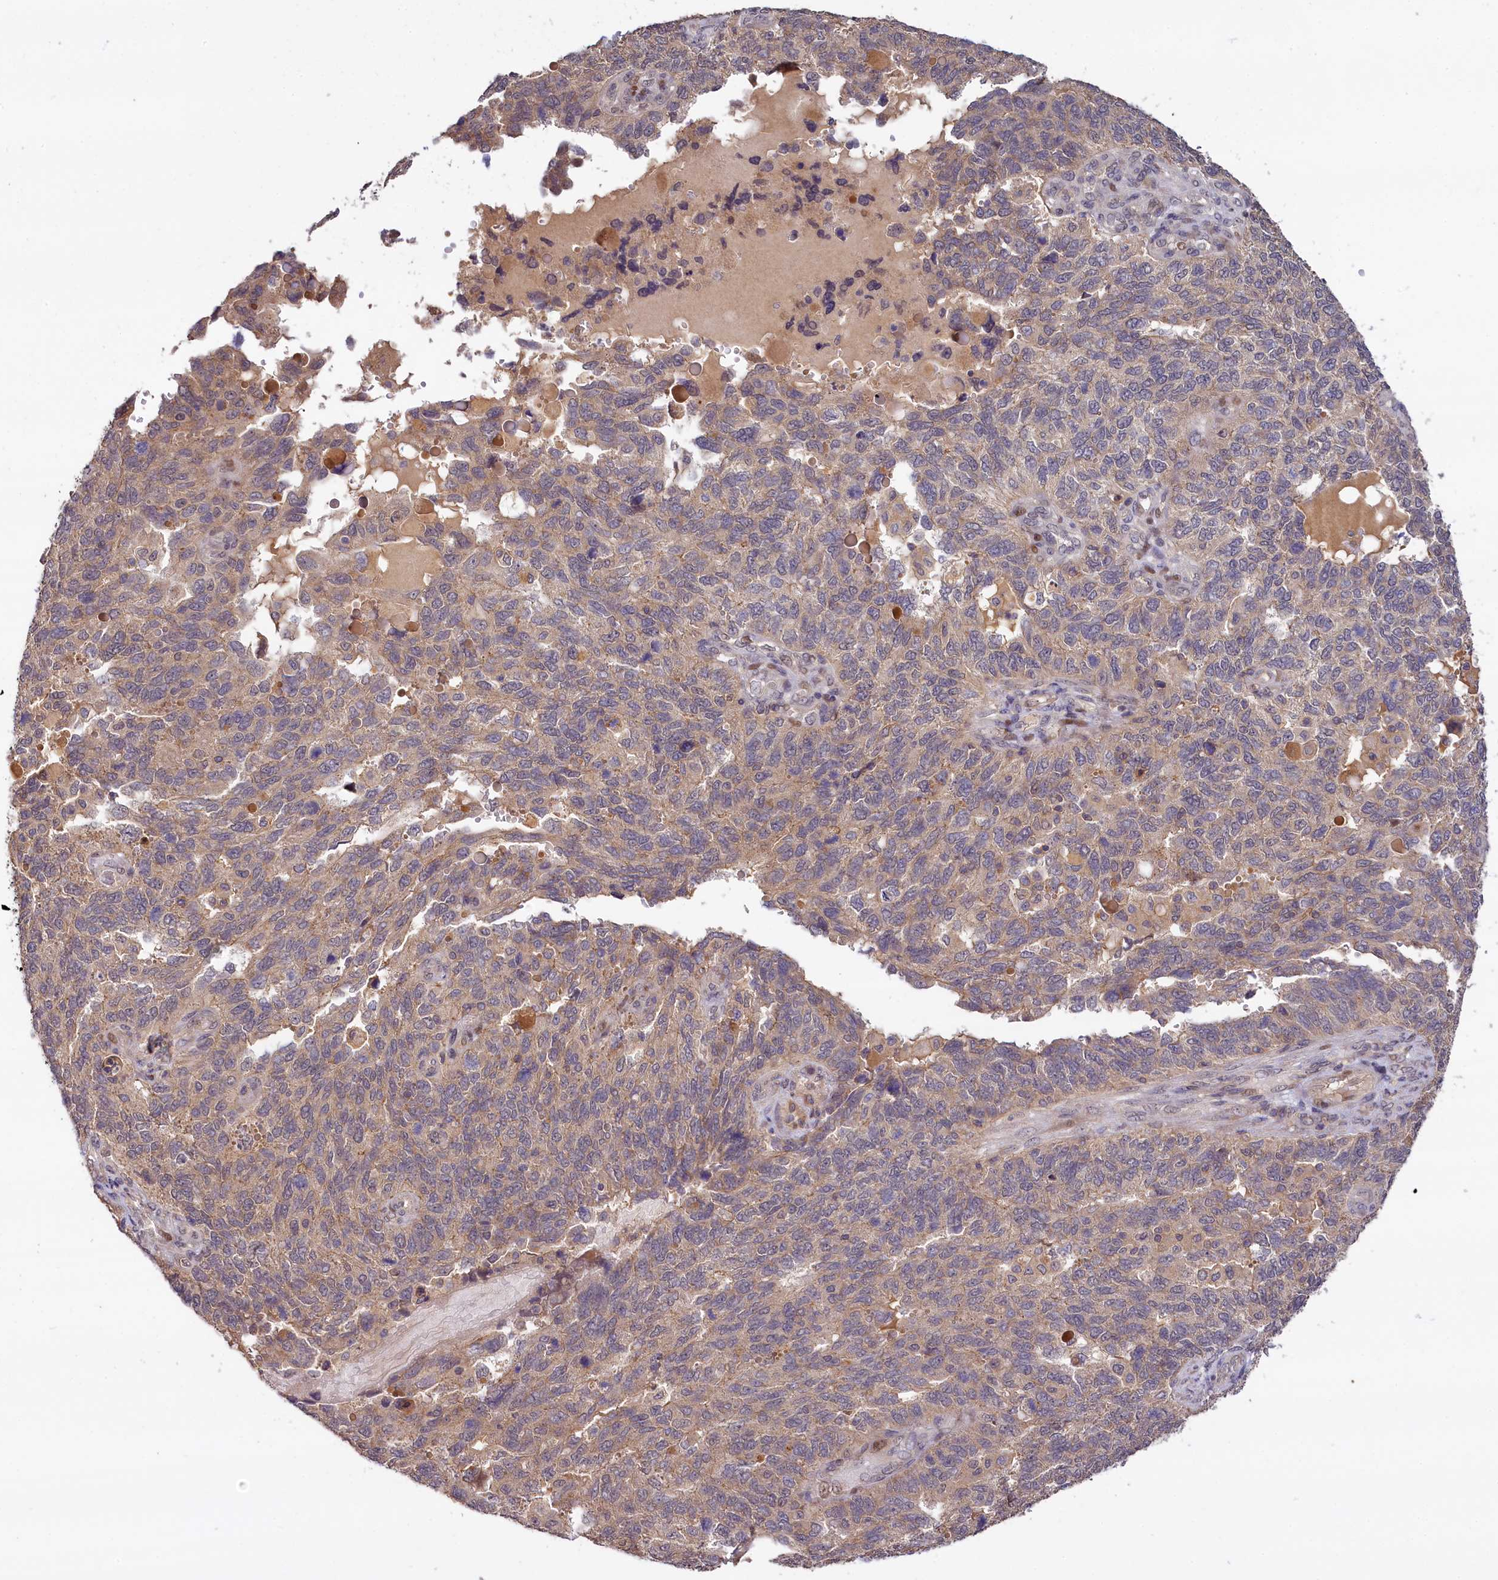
{"staining": {"intensity": "weak", "quantity": ">75%", "location": "cytoplasmic/membranous"}, "tissue": "endometrial cancer", "cell_type": "Tumor cells", "image_type": "cancer", "snomed": [{"axis": "morphology", "description": "Adenocarcinoma, NOS"}, {"axis": "topography", "description": "Endometrium"}], "caption": "Adenocarcinoma (endometrial) tissue shows weak cytoplasmic/membranous staining in about >75% of tumor cells, visualized by immunohistochemistry.", "gene": "TMEM39A", "patient": {"sex": "female", "age": 66}}